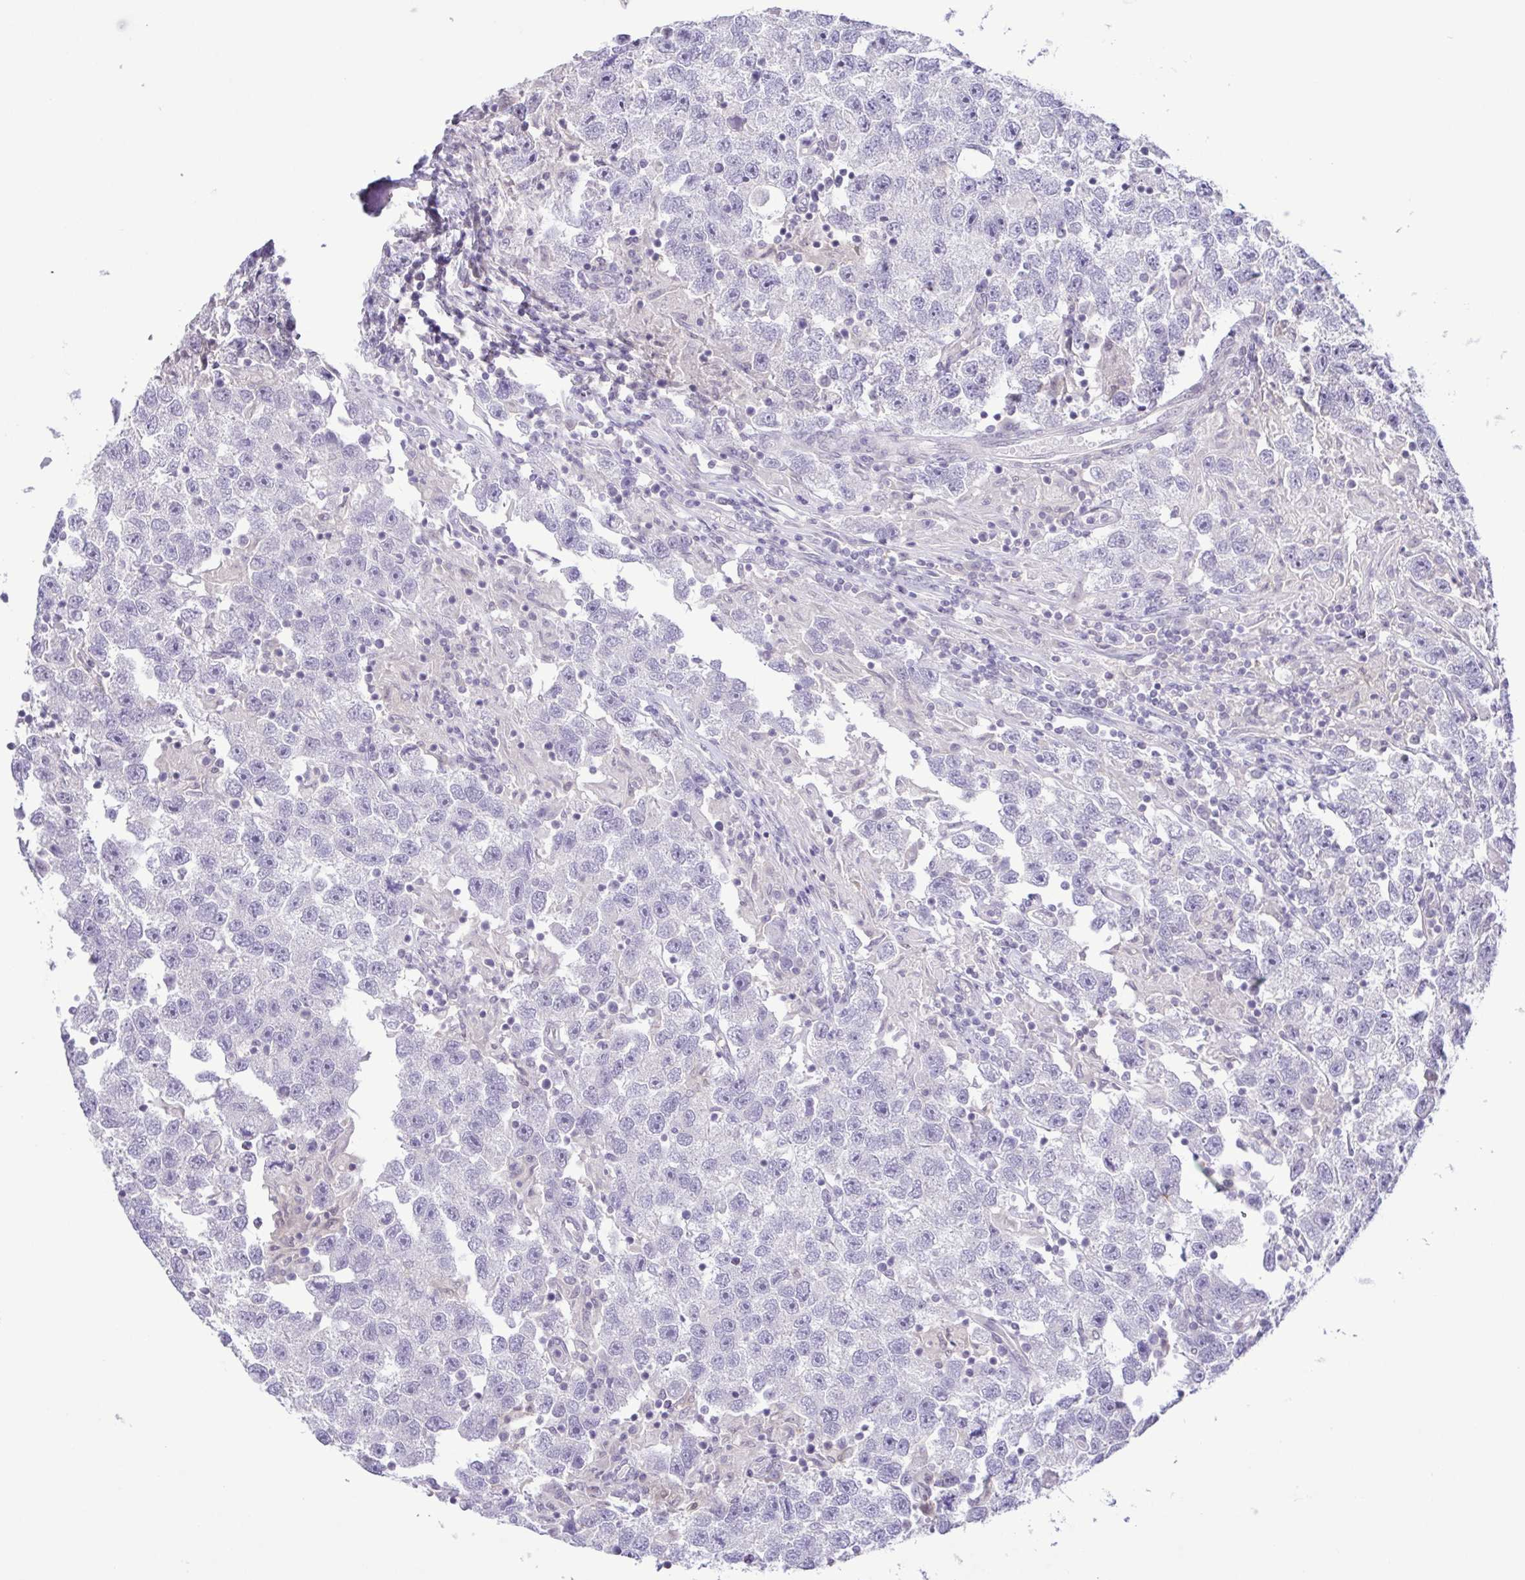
{"staining": {"intensity": "negative", "quantity": "none", "location": "none"}, "tissue": "testis cancer", "cell_type": "Tumor cells", "image_type": "cancer", "snomed": [{"axis": "morphology", "description": "Seminoma, NOS"}, {"axis": "topography", "description": "Testis"}], "caption": "Micrograph shows no significant protein positivity in tumor cells of testis seminoma.", "gene": "IL1RN", "patient": {"sex": "male", "age": 26}}